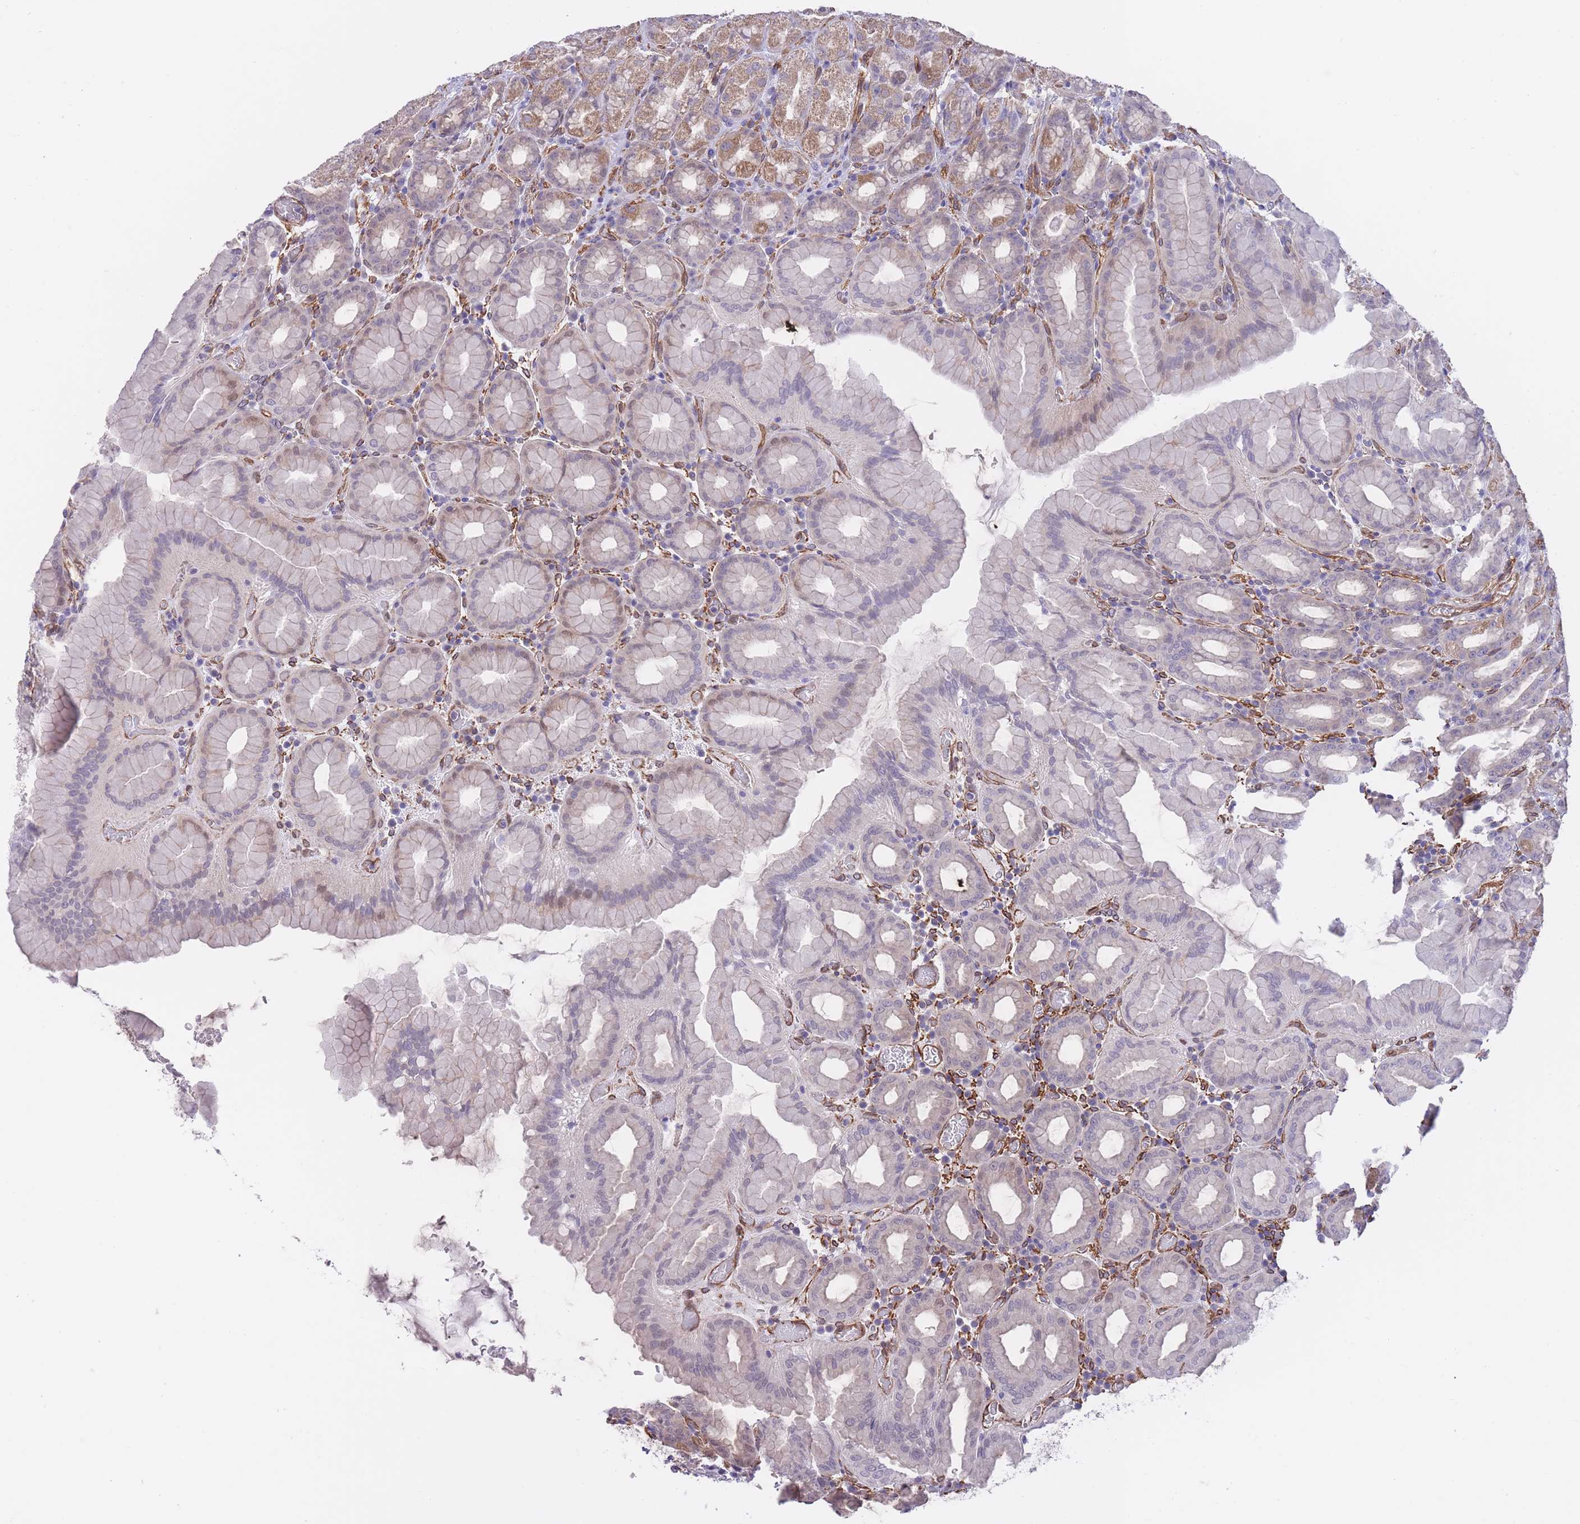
{"staining": {"intensity": "strong", "quantity": "<25%", "location": "cytoplasmic/membranous"}, "tissue": "stomach", "cell_type": "Glandular cells", "image_type": "normal", "snomed": [{"axis": "morphology", "description": "Normal tissue, NOS"}, {"axis": "topography", "description": "Stomach, upper"}, {"axis": "topography", "description": "Stomach"}], "caption": "The histopathology image reveals immunohistochemical staining of unremarkable stomach. There is strong cytoplasmic/membranous staining is appreciated in approximately <25% of glandular cells.", "gene": "QTRT1", "patient": {"sex": "male", "age": 68}}